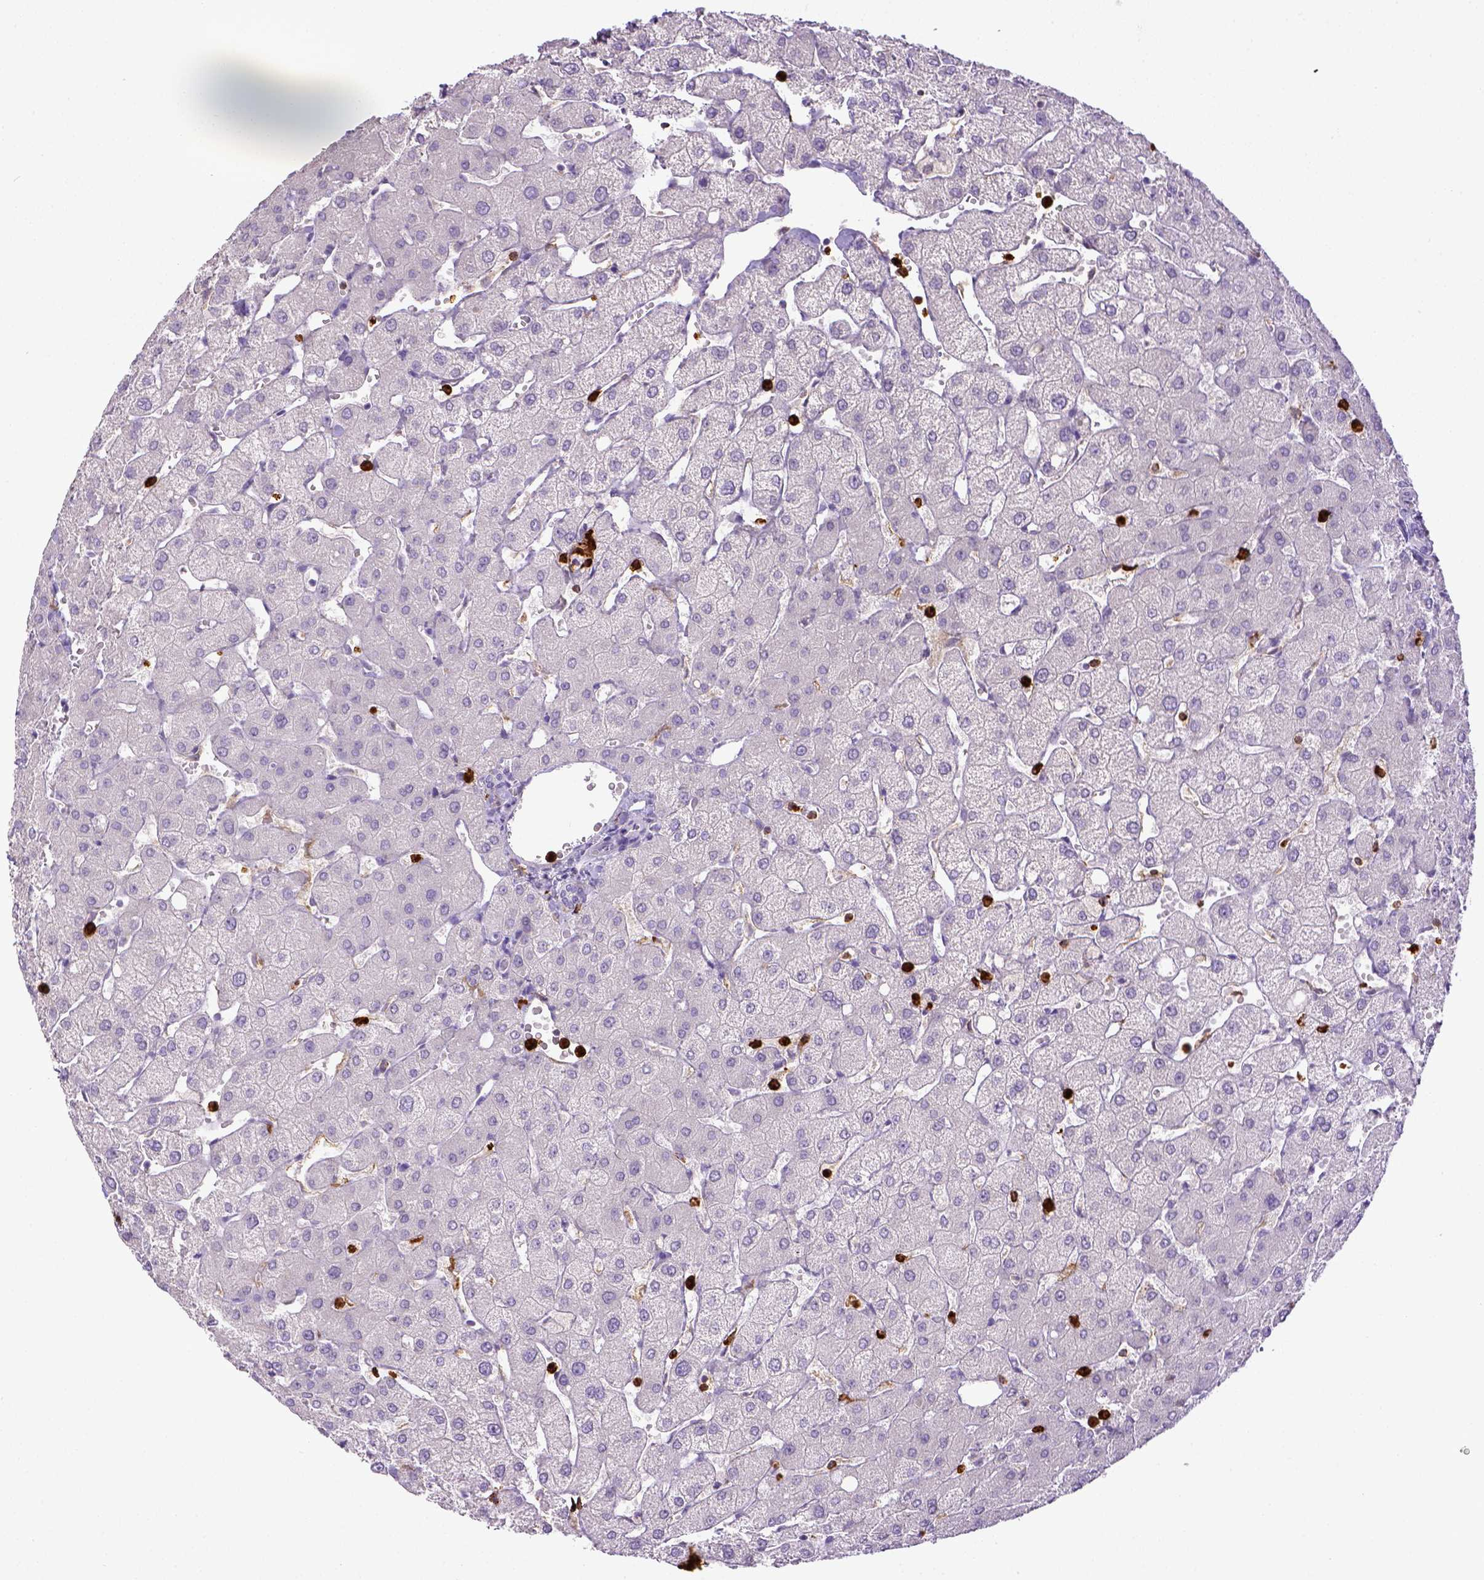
{"staining": {"intensity": "negative", "quantity": "none", "location": "none"}, "tissue": "liver", "cell_type": "Cholangiocytes", "image_type": "normal", "snomed": [{"axis": "morphology", "description": "Normal tissue, NOS"}, {"axis": "topography", "description": "Liver"}], "caption": "Protein analysis of normal liver demonstrates no significant staining in cholangiocytes. (DAB immunohistochemistry (IHC) visualized using brightfield microscopy, high magnification).", "gene": "ITGAM", "patient": {"sex": "female", "age": 54}}